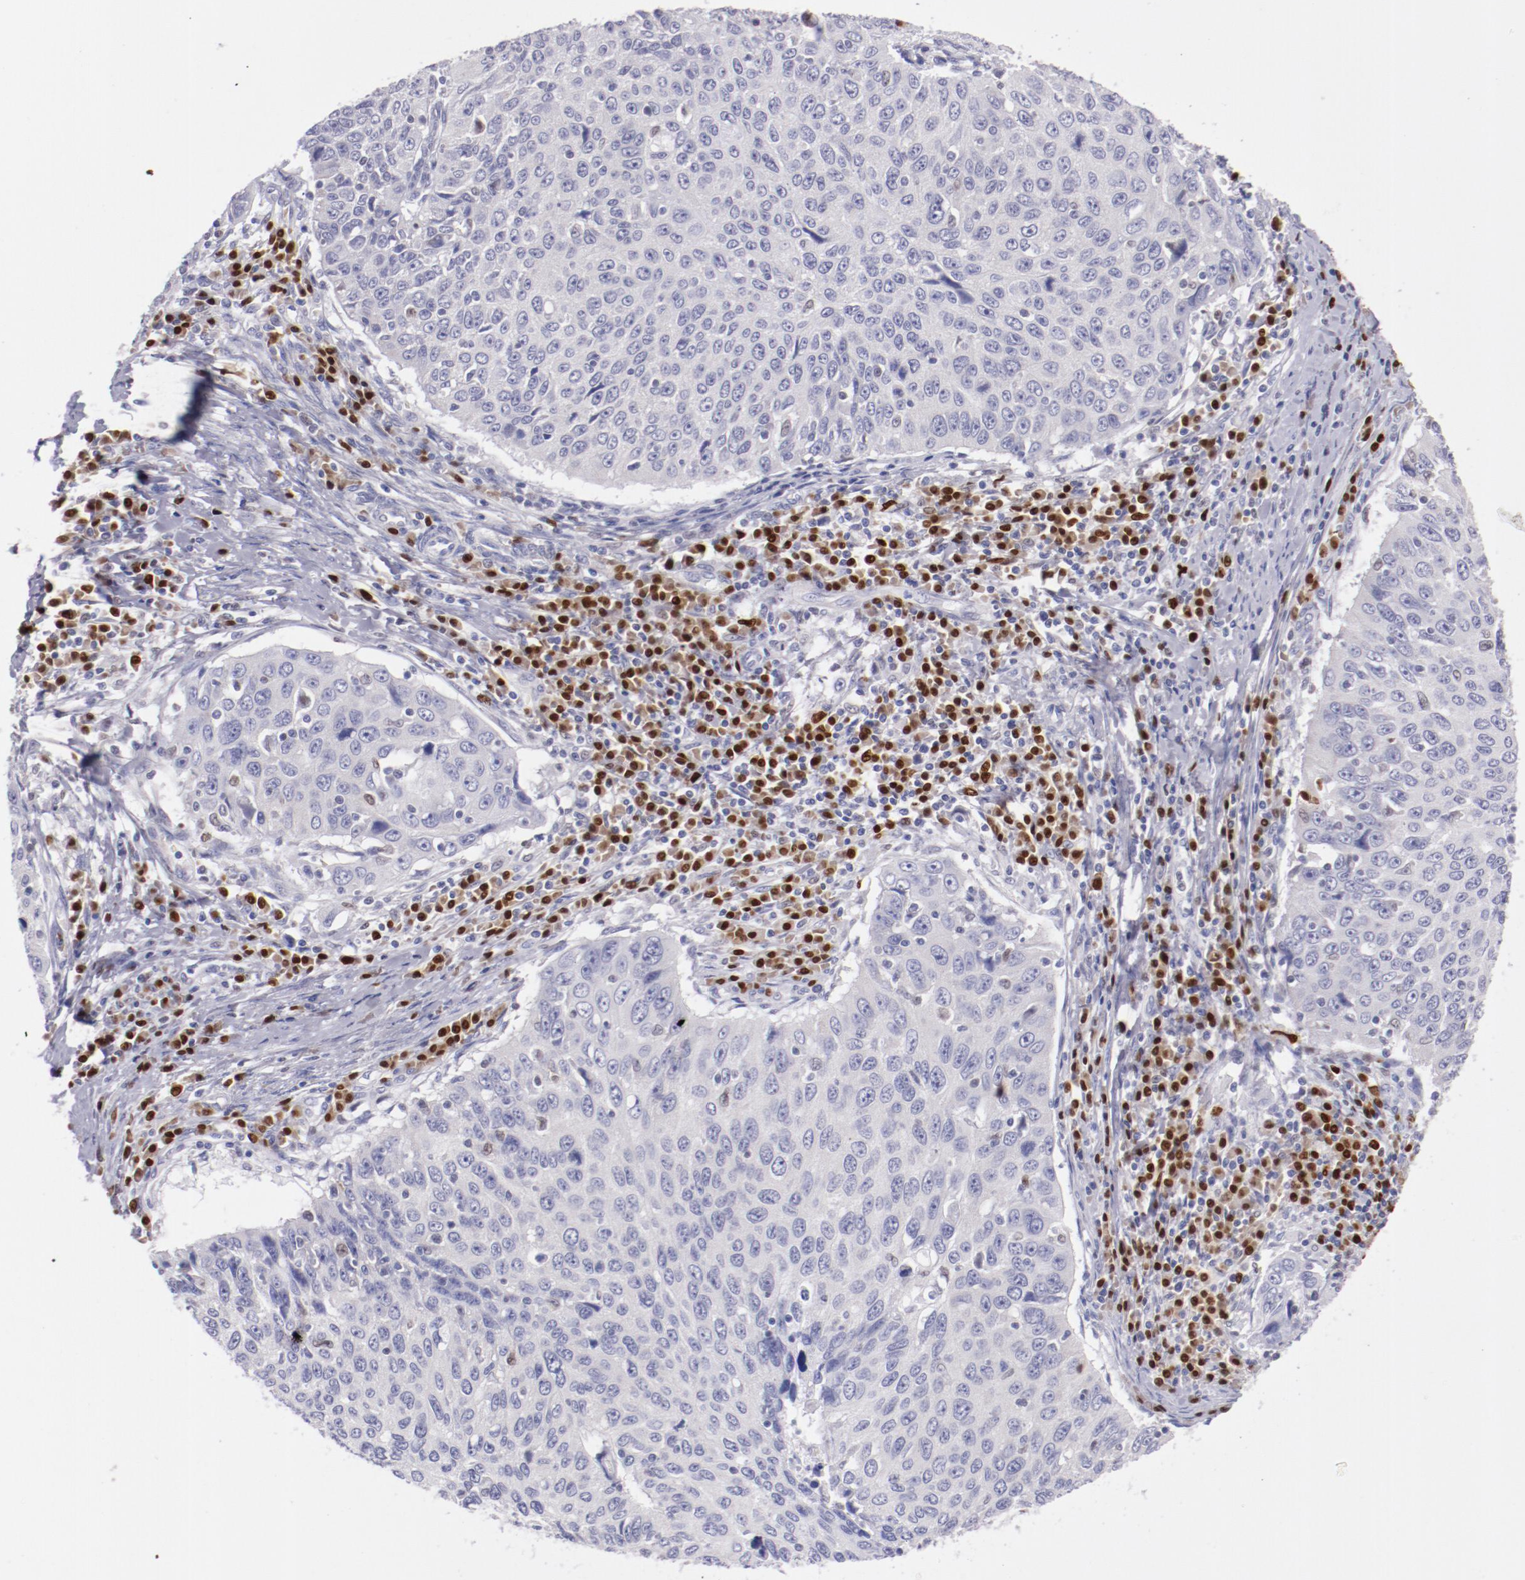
{"staining": {"intensity": "negative", "quantity": "none", "location": "none"}, "tissue": "cervical cancer", "cell_type": "Tumor cells", "image_type": "cancer", "snomed": [{"axis": "morphology", "description": "Squamous cell carcinoma, NOS"}, {"axis": "topography", "description": "Cervix"}], "caption": "Cervical cancer (squamous cell carcinoma) was stained to show a protein in brown. There is no significant expression in tumor cells. (Stains: DAB (3,3'-diaminobenzidine) IHC with hematoxylin counter stain, Microscopy: brightfield microscopy at high magnification).", "gene": "IRF8", "patient": {"sex": "female", "age": 53}}